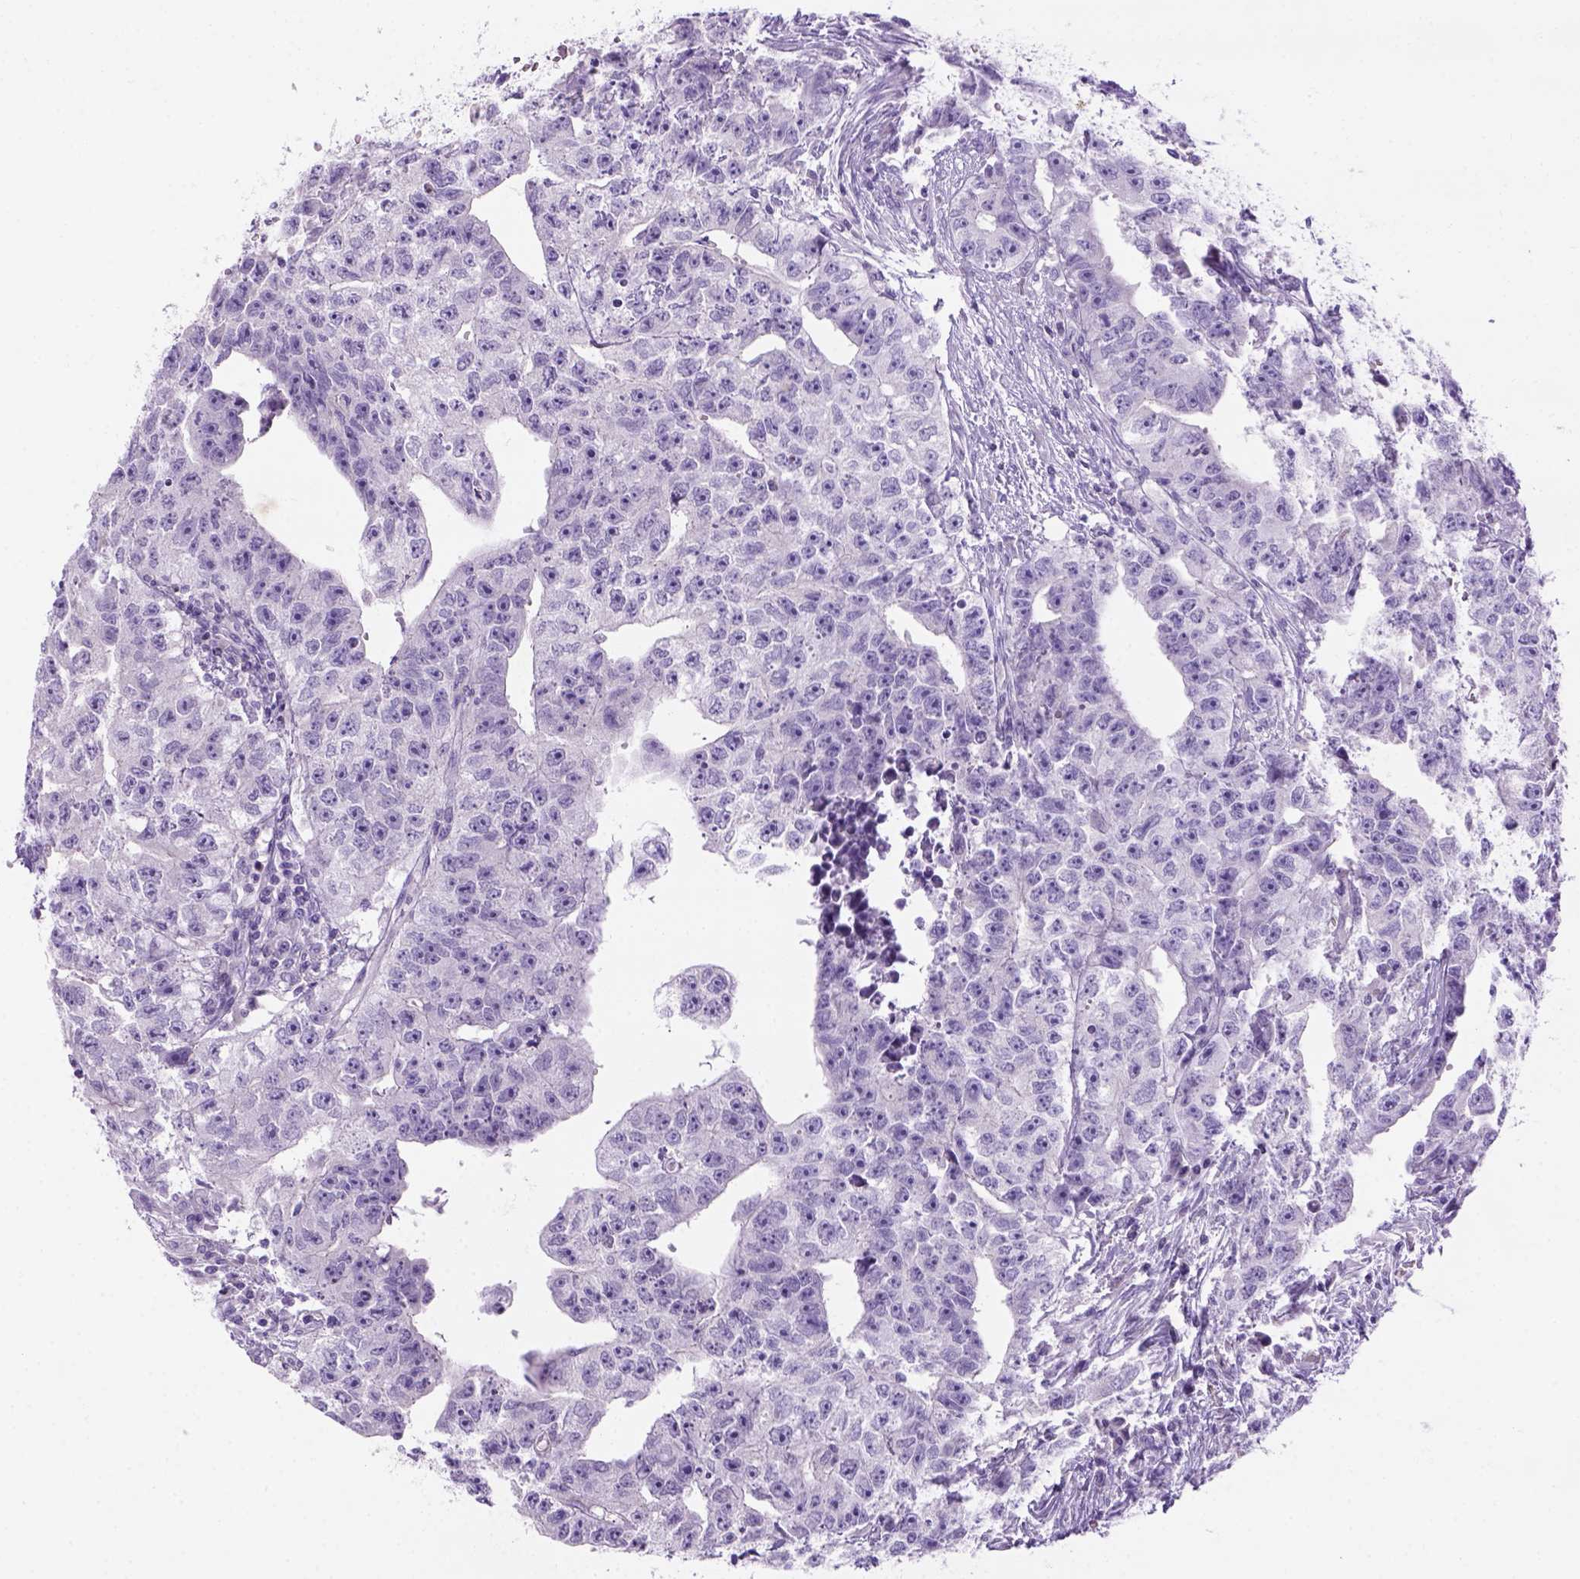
{"staining": {"intensity": "negative", "quantity": "none", "location": "none"}, "tissue": "testis cancer", "cell_type": "Tumor cells", "image_type": "cancer", "snomed": [{"axis": "morphology", "description": "Carcinoma, Embryonal, NOS"}, {"axis": "morphology", "description": "Teratoma, malignant, NOS"}, {"axis": "topography", "description": "Testis"}], "caption": "This histopathology image is of testis cancer (teratoma (malignant)) stained with immunohistochemistry to label a protein in brown with the nuclei are counter-stained blue. There is no staining in tumor cells.", "gene": "DNAH11", "patient": {"sex": "male", "age": 24}}